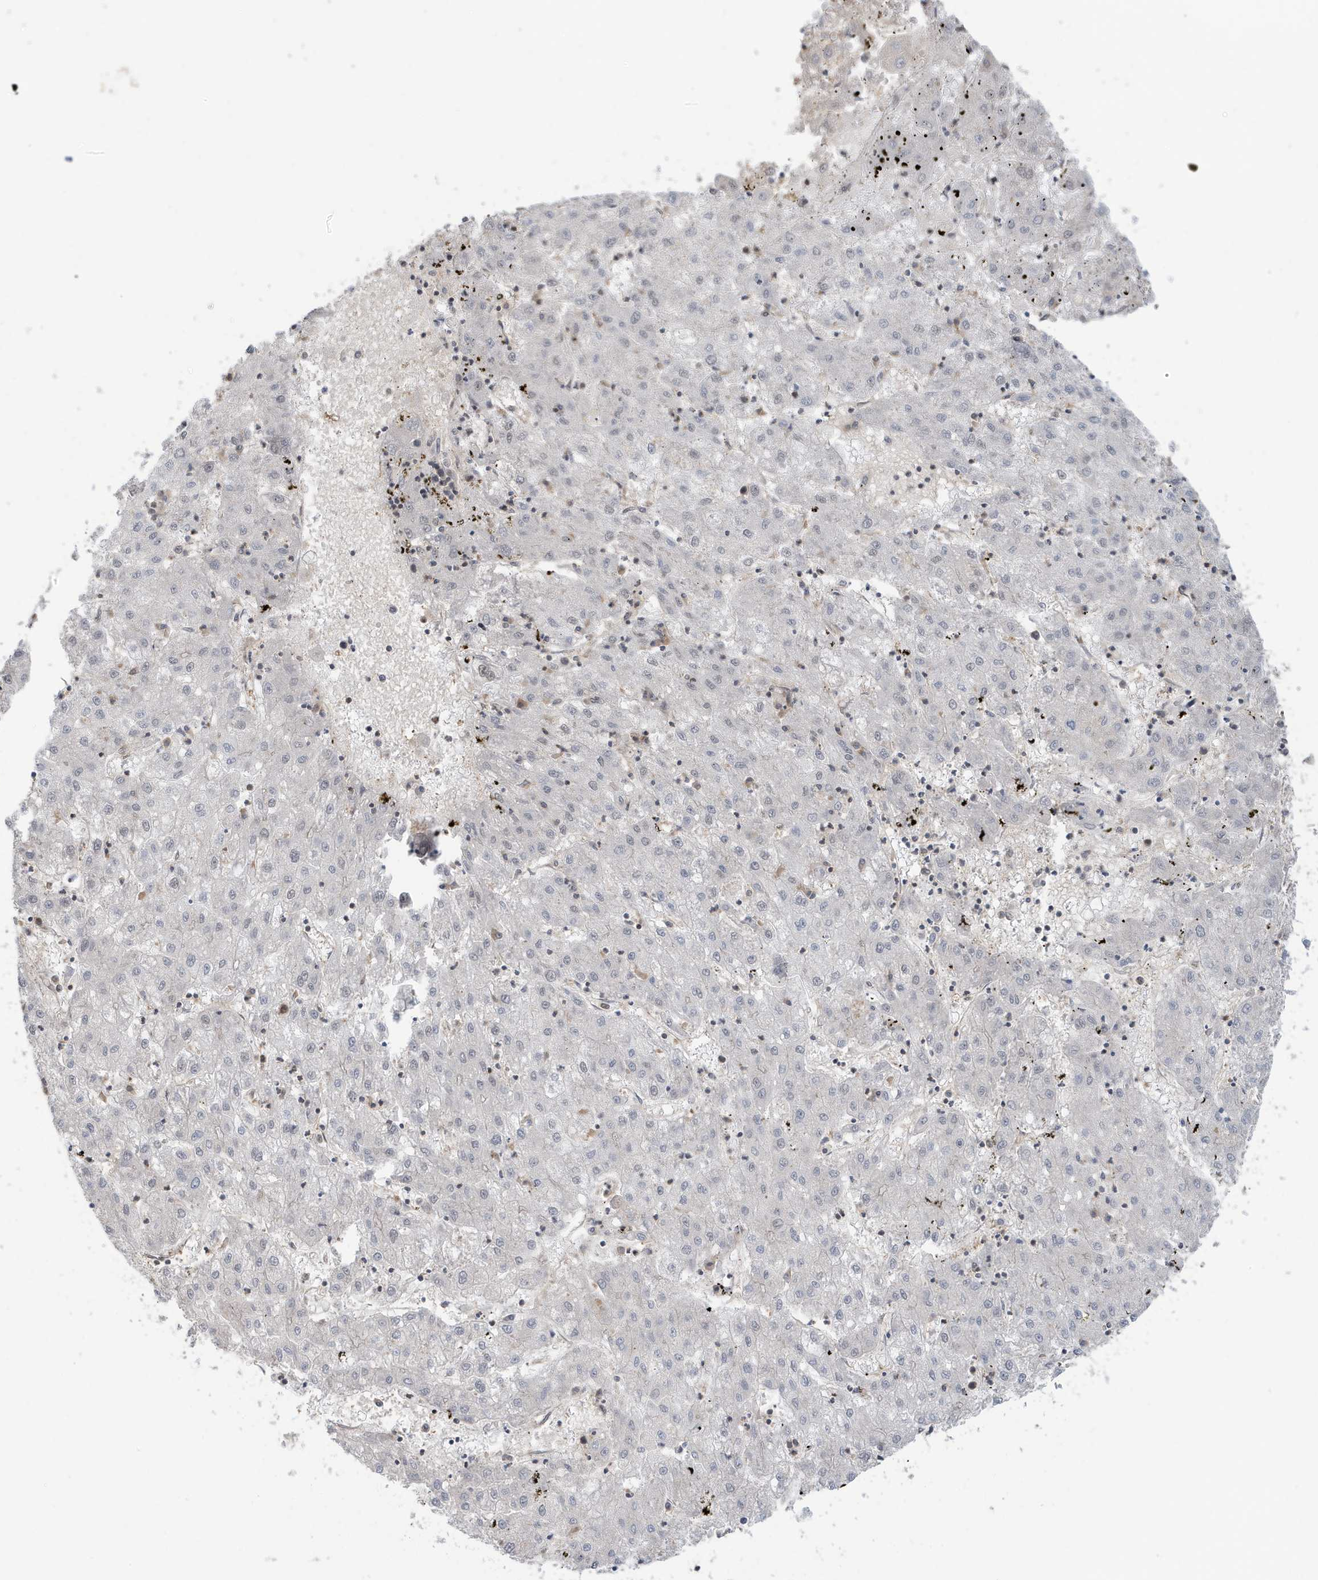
{"staining": {"intensity": "negative", "quantity": "none", "location": "none"}, "tissue": "liver cancer", "cell_type": "Tumor cells", "image_type": "cancer", "snomed": [{"axis": "morphology", "description": "Carcinoma, Hepatocellular, NOS"}, {"axis": "topography", "description": "Liver"}], "caption": "The photomicrograph exhibits no staining of tumor cells in liver hepatocellular carcinoma.", "gene": "PRRT3", "patient": {"sex": "male", "age": 72}}